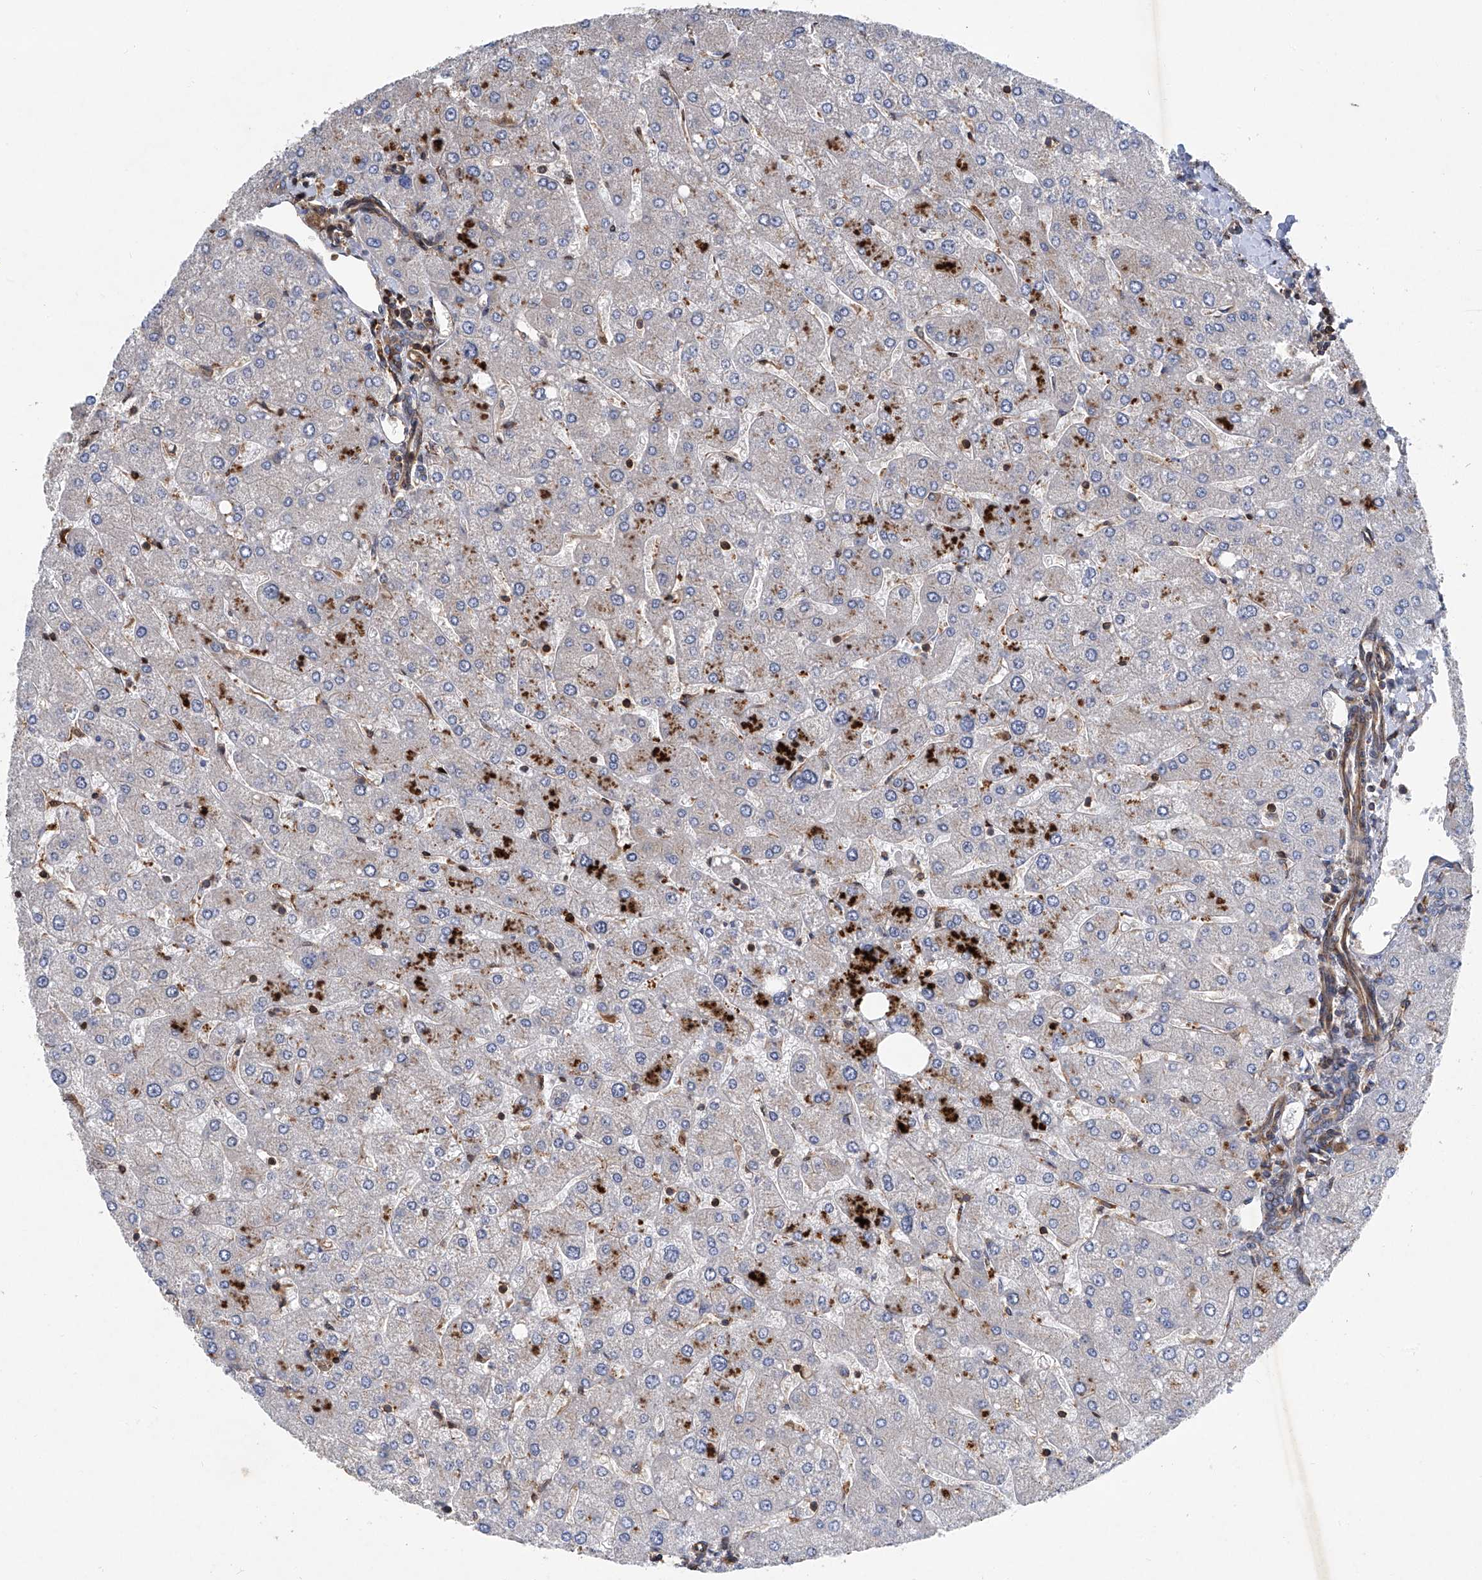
{"staining": {"intensity": "moderate", "quantity": "25%-75%", "location": "cytoplasmic/membranous"}, "tissue": "liver", "cell_type": "Cholangiocytes", "image_type": "normal", "snomed": [{"axis": "morphology", "description": "Normal tissue, NOS"}, {"axis": "topography", "description": "Liver"}], "caption": "Immunohistochemical staining of unremarkable human liver demonstrates 25%-75% levels of moderate cytoplasmic/membranous protein positivity in about 25%-75% of cholangiocytes.", "gene": "TRIM38", "patient": {"sex": "male", "age": 55}}